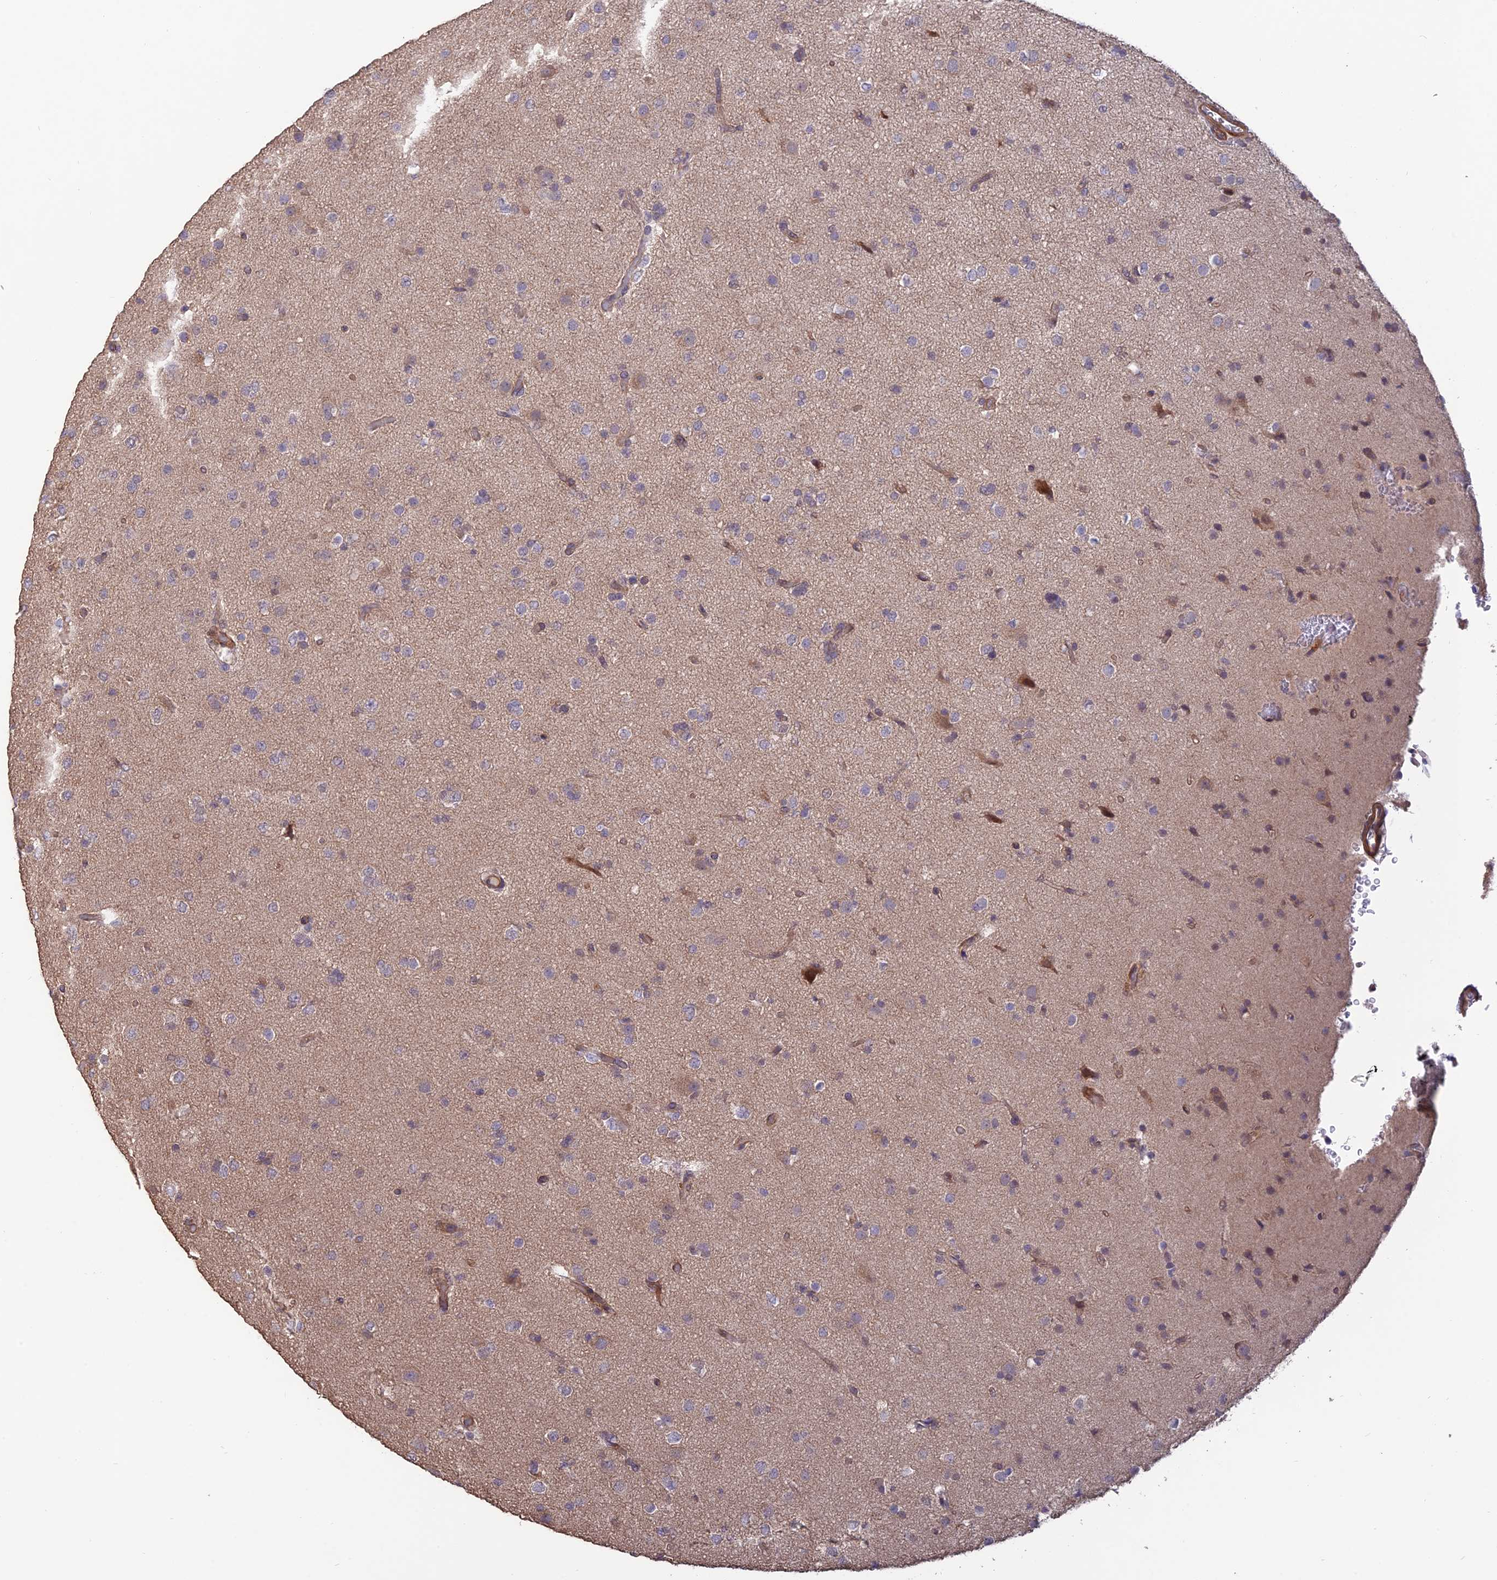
{"staining": {"intensity": "negative", "quantity": "none", "location": "none"}, "tissue": "glioma", "cell_type": "Tumor cells", "image_type": "cancer", "snomed": [{"axis": "morphology", "description": "Glioma, malignant, Low grade"}, {"axis": "topography", "description": "Brain"}], "caption": "Tumor cells are negative for protein expression in human glioma.", "gene": "PAGR1", "patient": {"sex": "male", "age": 65}}